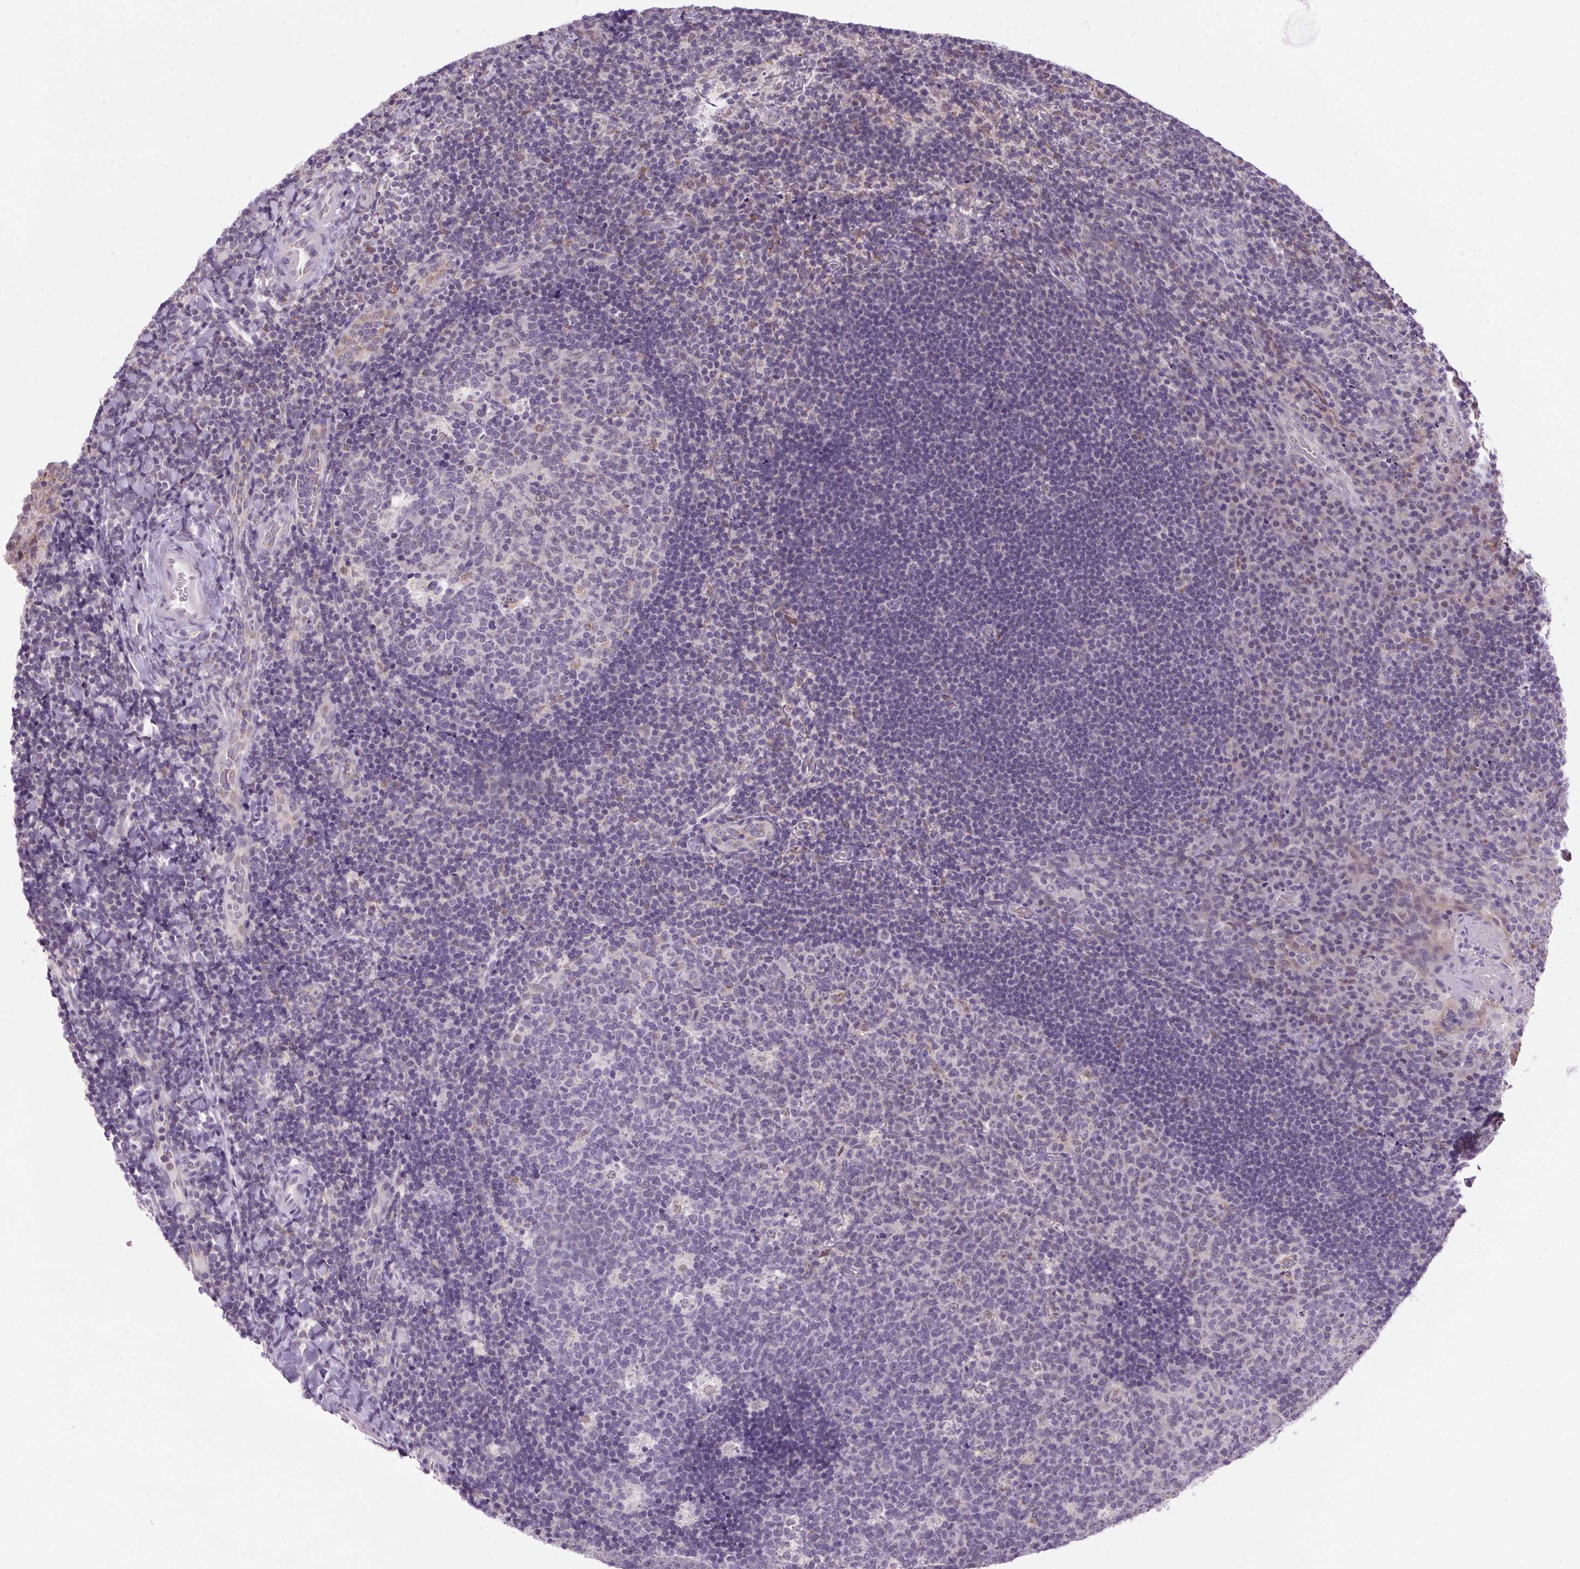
{"staining": {"intensity": "negative", "quantity": "none", "location": "none"}, "tissue": "tonsil", "cell_type": "Germinal center cells", "image_type": "normal", "snomed": [{"axis": "morphology", "description": "Normal tissue, NOS"}, {"axis": "topography", "description": "Tonsil"}], "caption": "Immunohistochemistry (IHC) of normal human tonsil reveals no expression in germinal center cells.", "gene": "AKR1E2", "patient": {"sex": "male", "age": 17}}